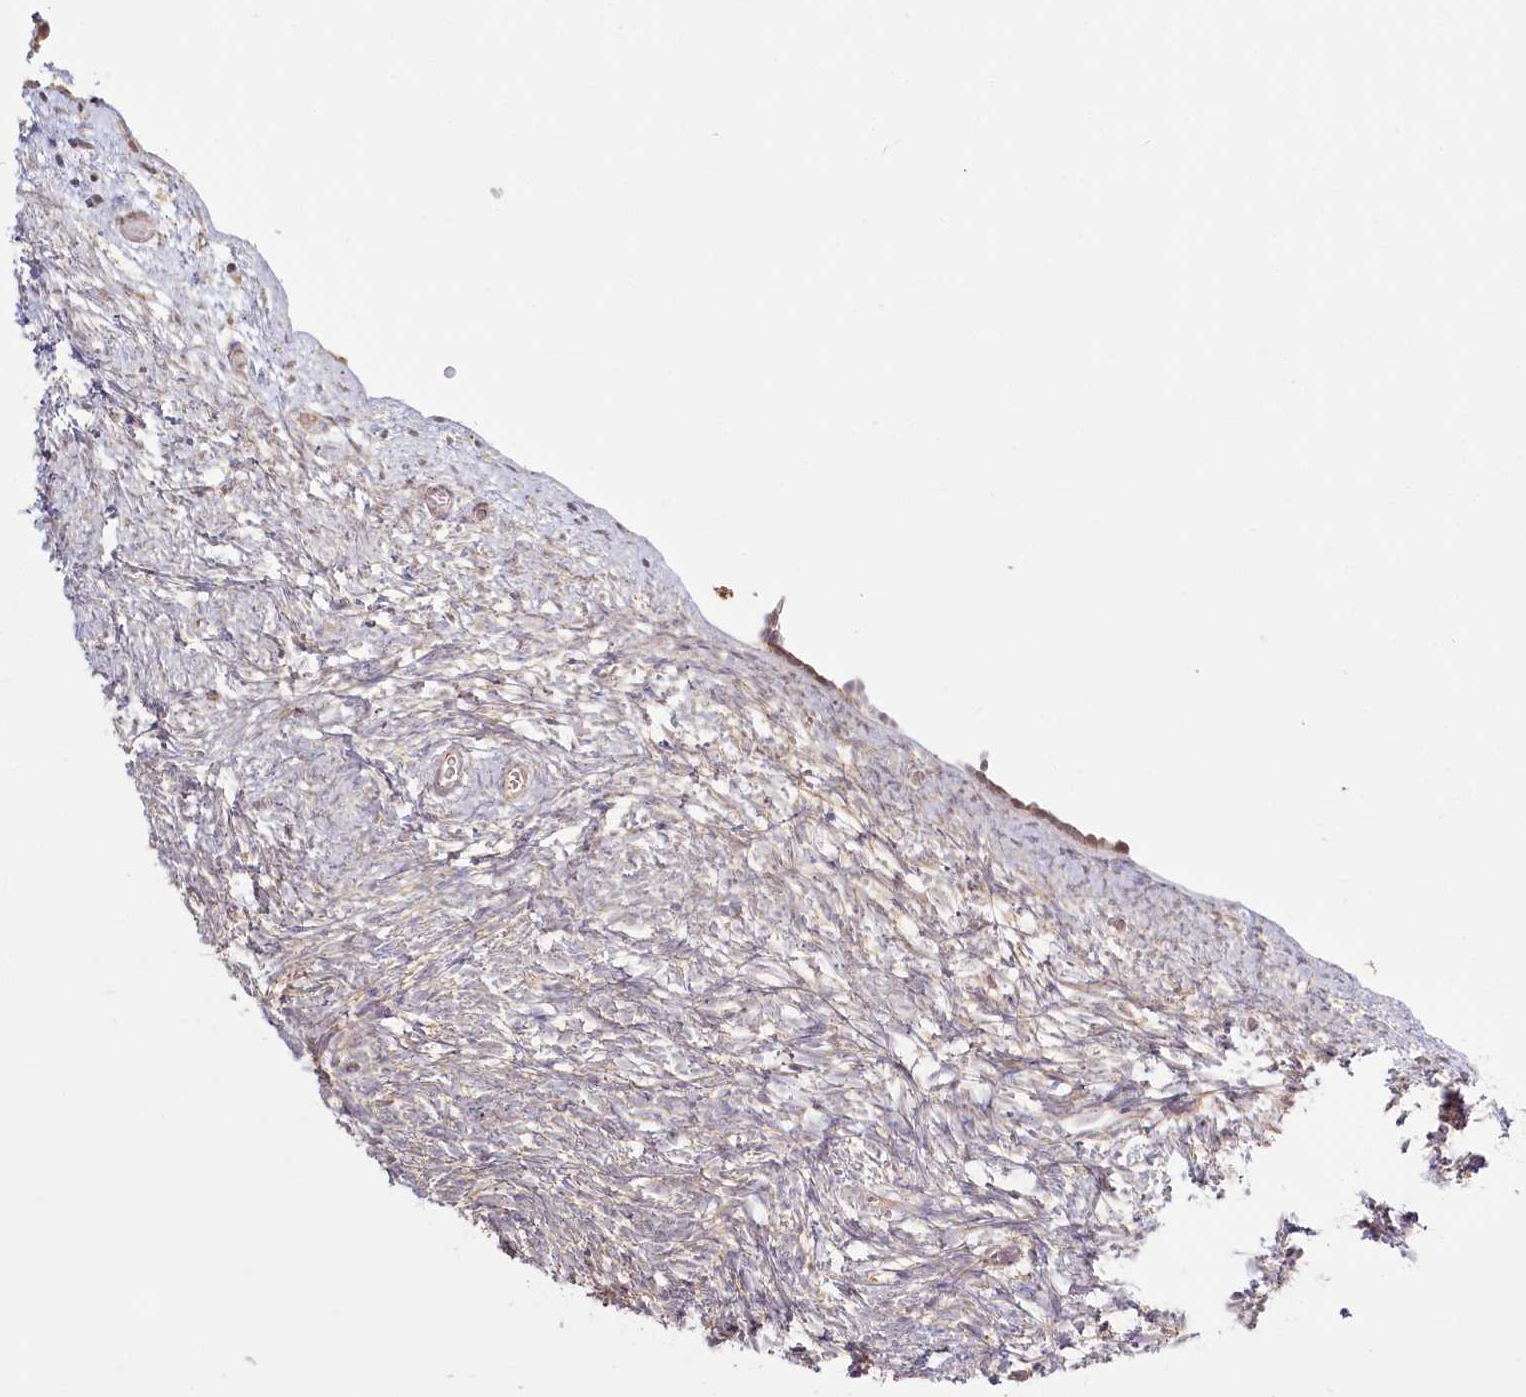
{"staining": {"intensity": "moderate", "quantity": ">75%", "location": "cytoplasmic/membranous"}, "tissue": "ovary", "cell_type": "Follicle cells", "image_type": "normal", "snomed": [{"axis": "morphology", "description": "Normal tissue, NOS"}, {"axis": "topography", "description": "Ovary"}], "caption": "An image of ovary stained for a protein exhibits moderate cytoplasmic/membranous brown staining in follicle cells.", "gene": "FAM13A", "patient": {"sex": "female", "age": 34}}